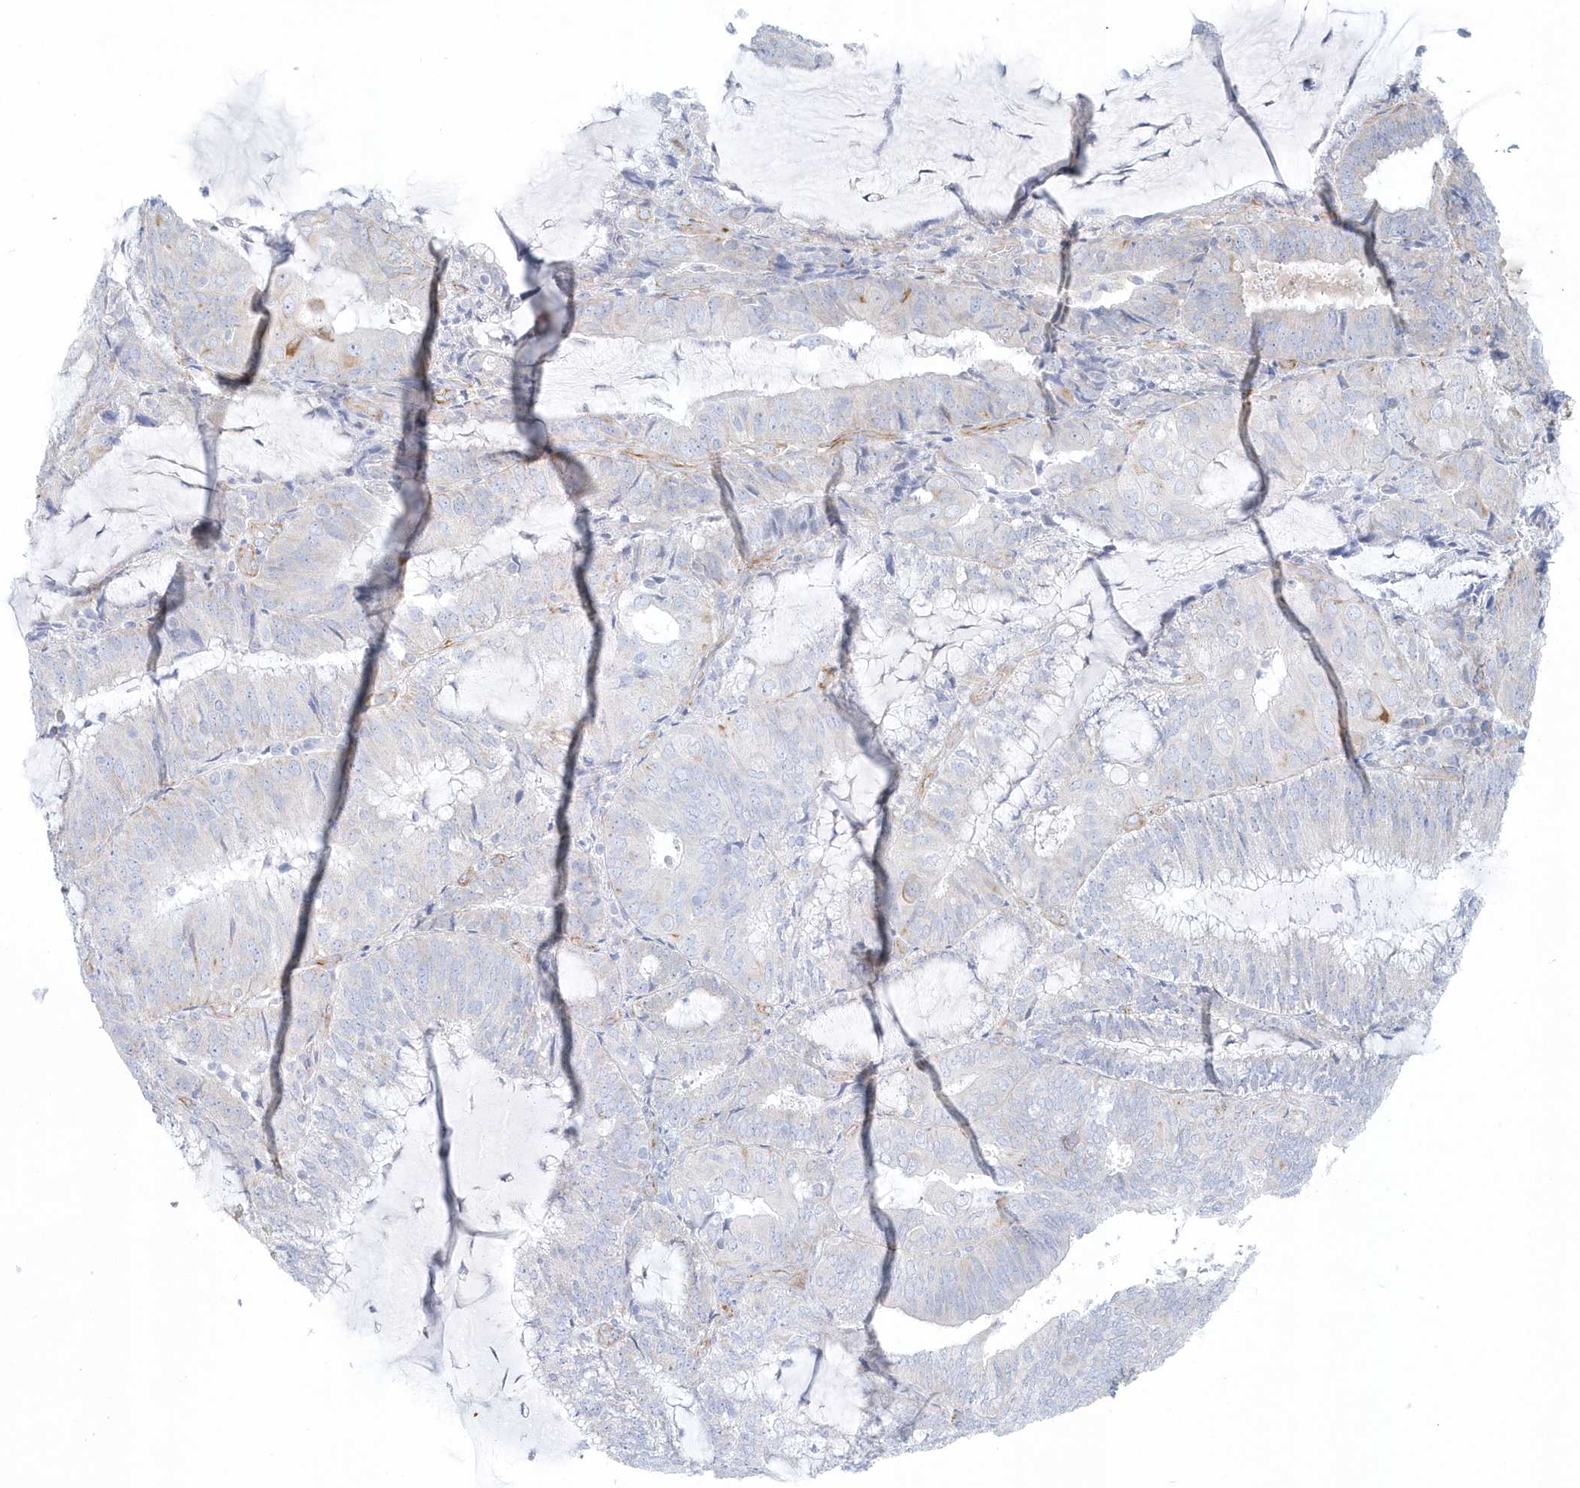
{"staining": {"intensity": "negative", "quantity": "none", "location": "none"}, "tissue": "endometrial cancer", "cell_type": "Tumor cells", "image_type": "cancer", "snomed": [{"axis": "morphology", "description": "Adenocarcinoma, NOS"}, {"axis": "topography", "description": "Endometrium"}], "caption": "Immunohistochemistry of human endometrial cancer exhibits no positivity in tumor cells.", "gene": "GPR152", "patient": {"sex": "female", "age": 81}}